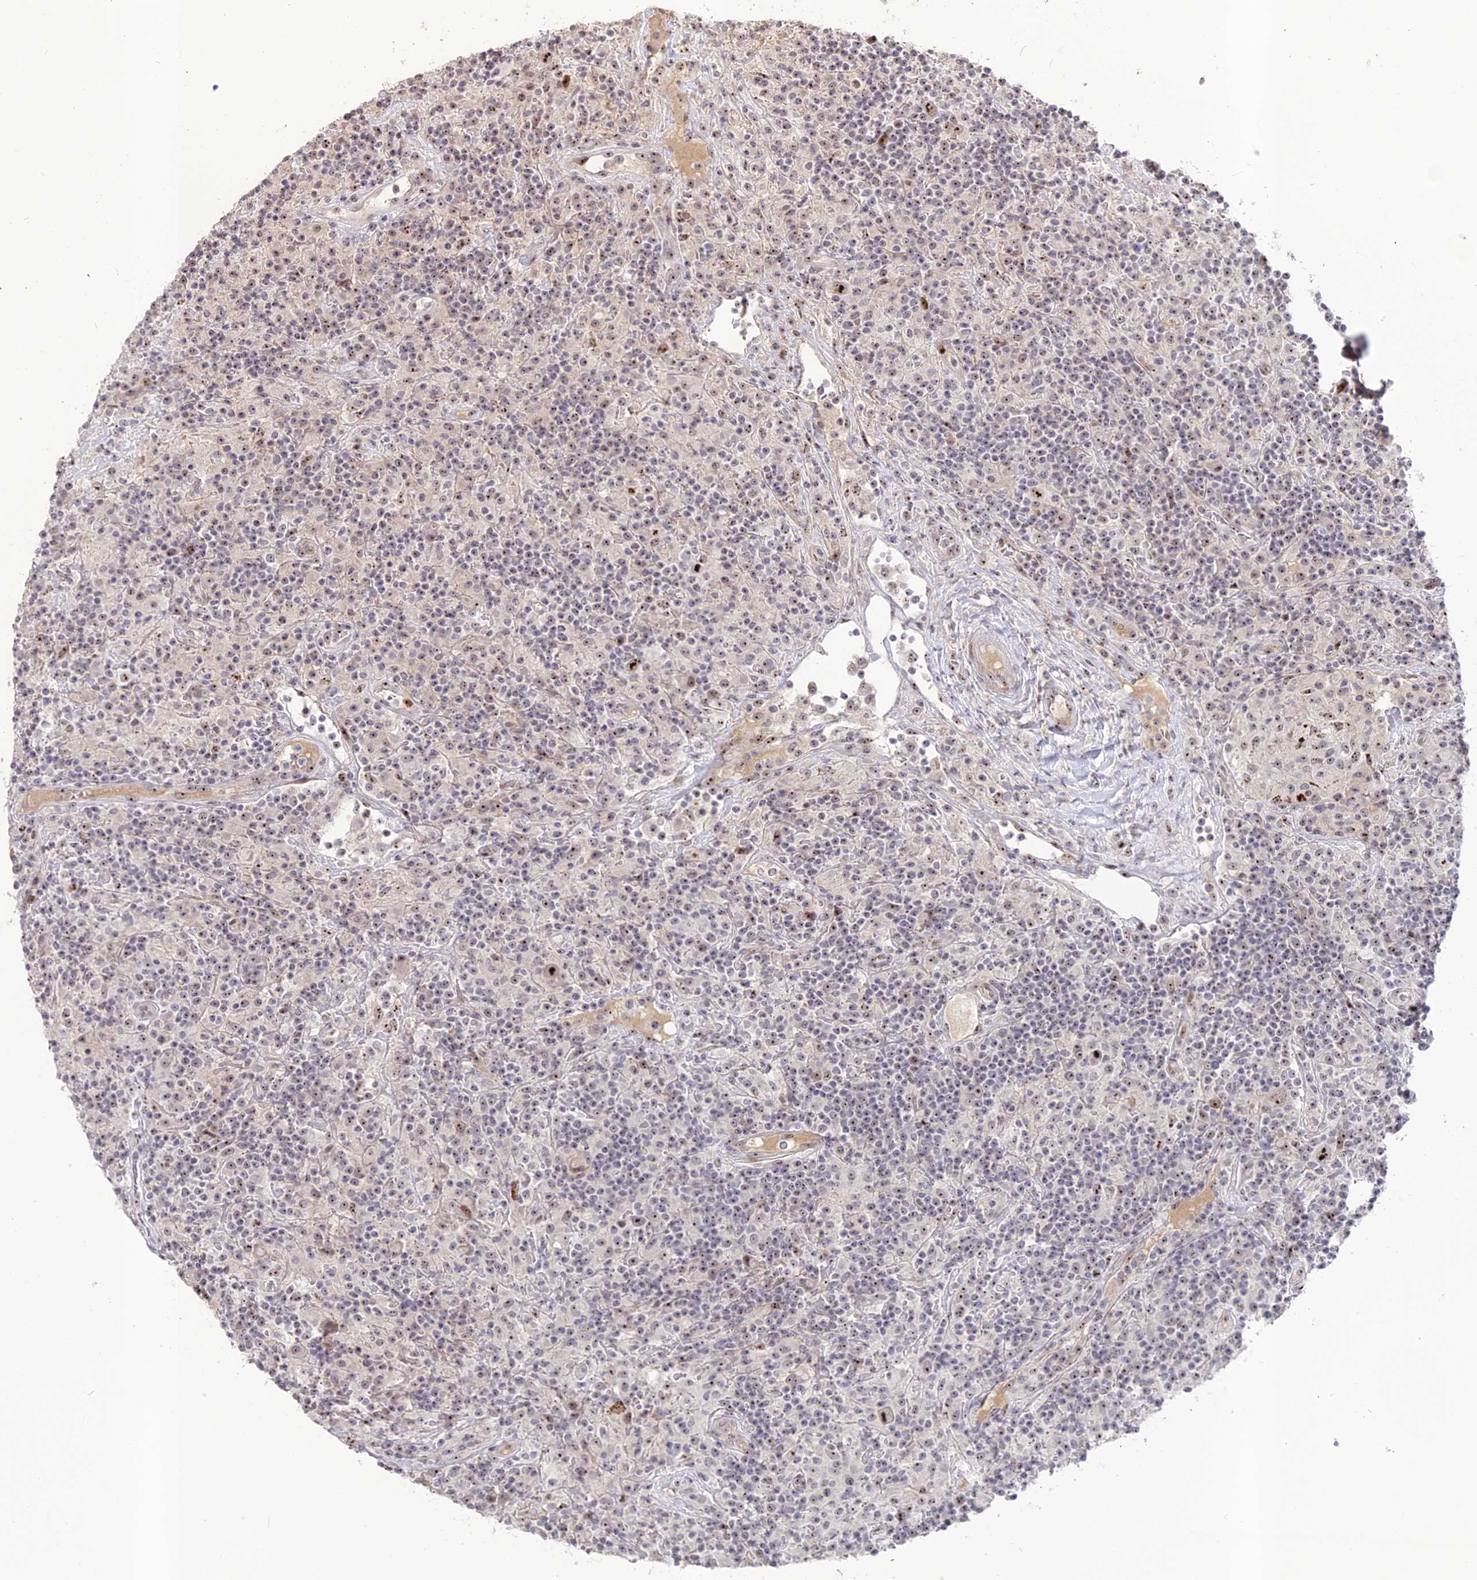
{"staining": {"intensity": "strong", "quantity": ">75%", "location": "nuclear"}, "tissue": "lymphoma", "cell_type": "Tumor cells", "image_type": "cancer", "snomed": [{"axis": "morphology", "description": "Hodgkin's disease, NOS"}, {"axis": "topography", "description": "Lymph node"}], "caption": "Immunohistochemical staining of Hodgkin's disease demonstrates high levels of strong nuclear positivity in about >75% of tumor cells.", "gene": "FAM131A", "patient": {"sex": "male", "age": 70}}